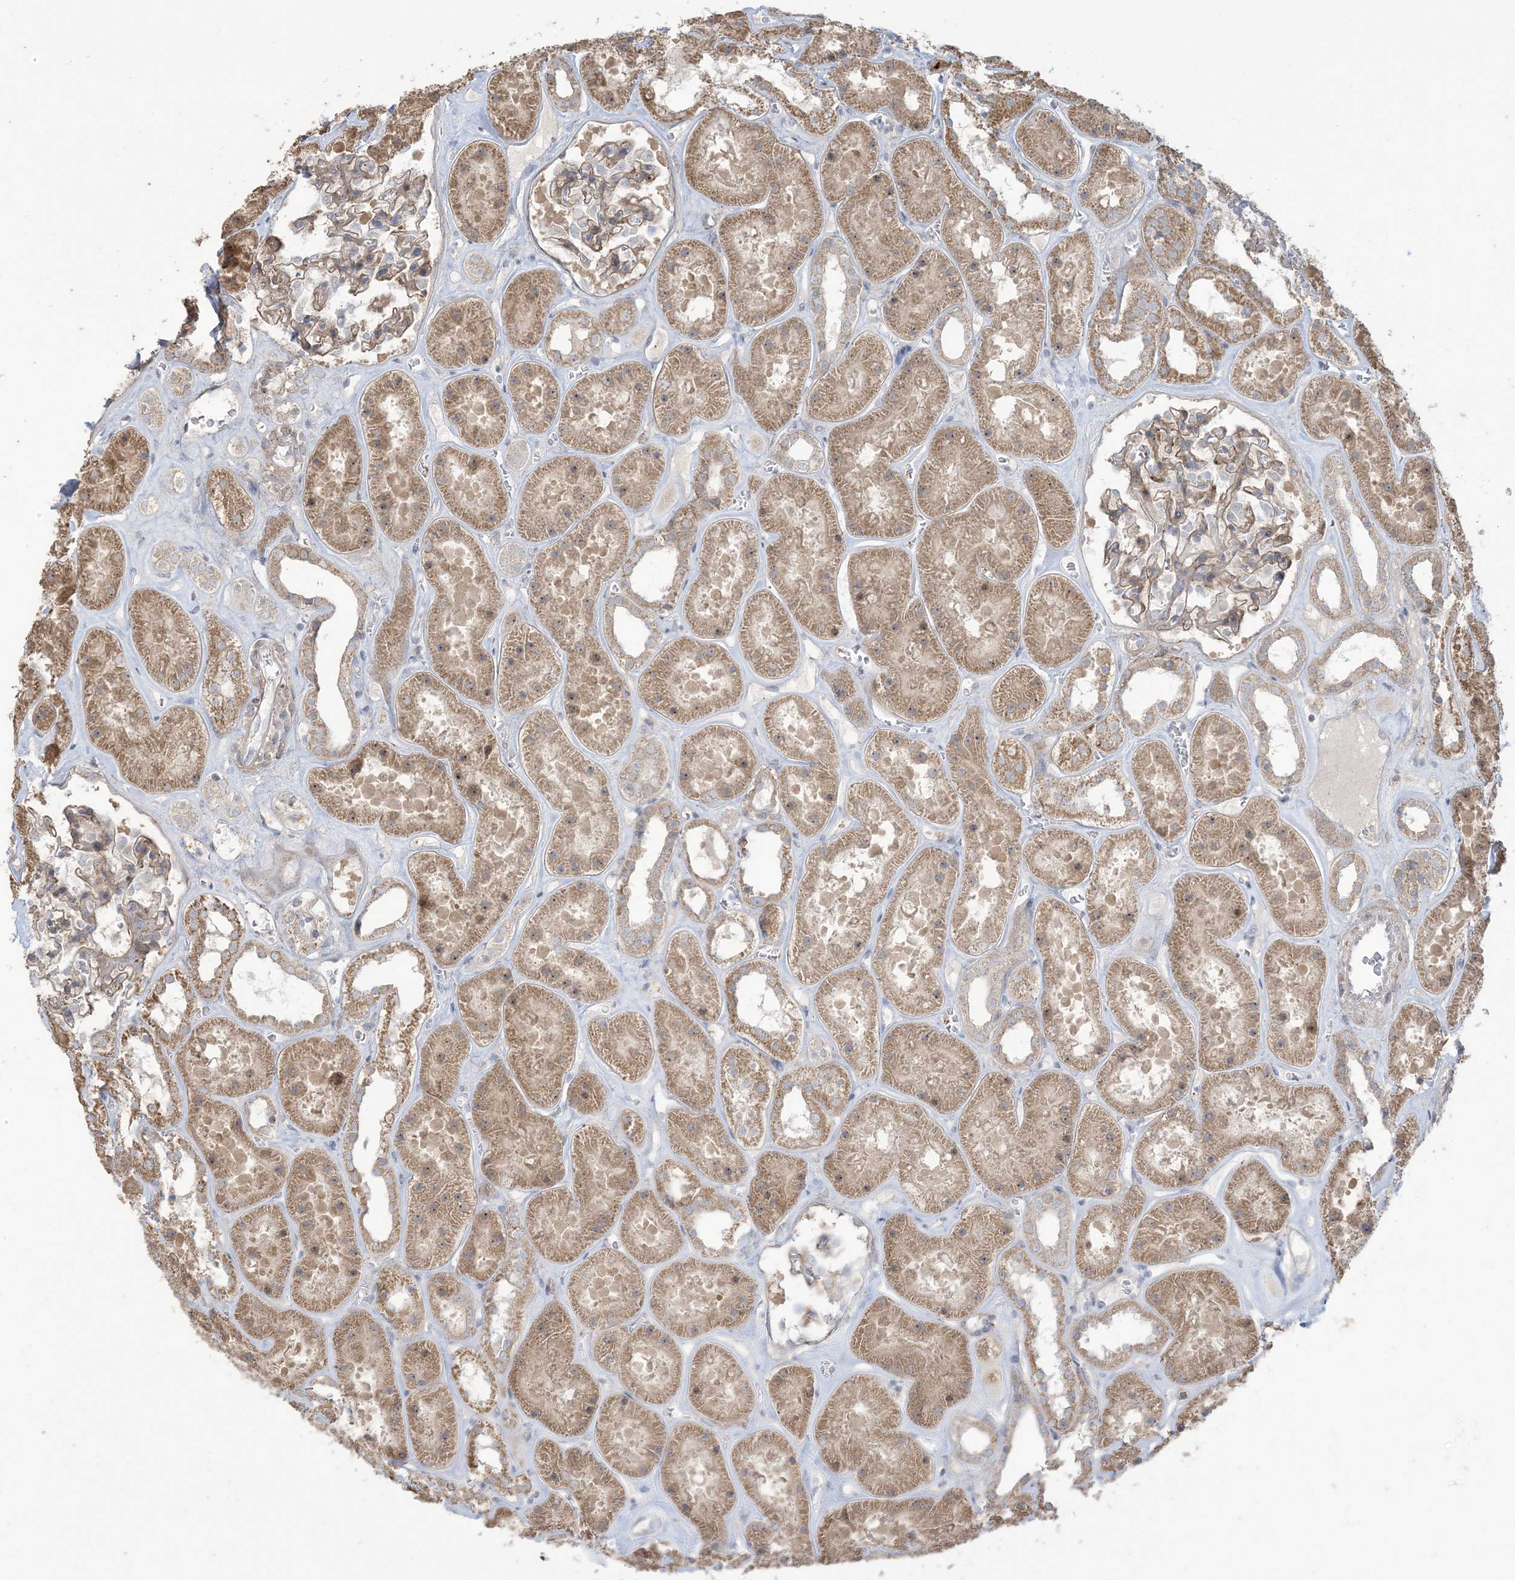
{"staining": {"intensity": "weak", "quantity": "25%-75%", "location": "cytoplasmic/membranous"}, "tissue": "kidney", "cell_type": "Cells in glomeruli", "image_type": "normal", "snomed": [{"axis": "morphology", "description": "Normal tissue, NOS"}, {"axis": "topography", "description": "Kidney"}], "caption": "Brown immunohistochemical staining in normal kidney displays weak cytoplasmic/membranous positivity in about 25%-75% of cells in glomeruli.", "gene": "KLHL18", "patient": {"sex": "female", "age": 41}}